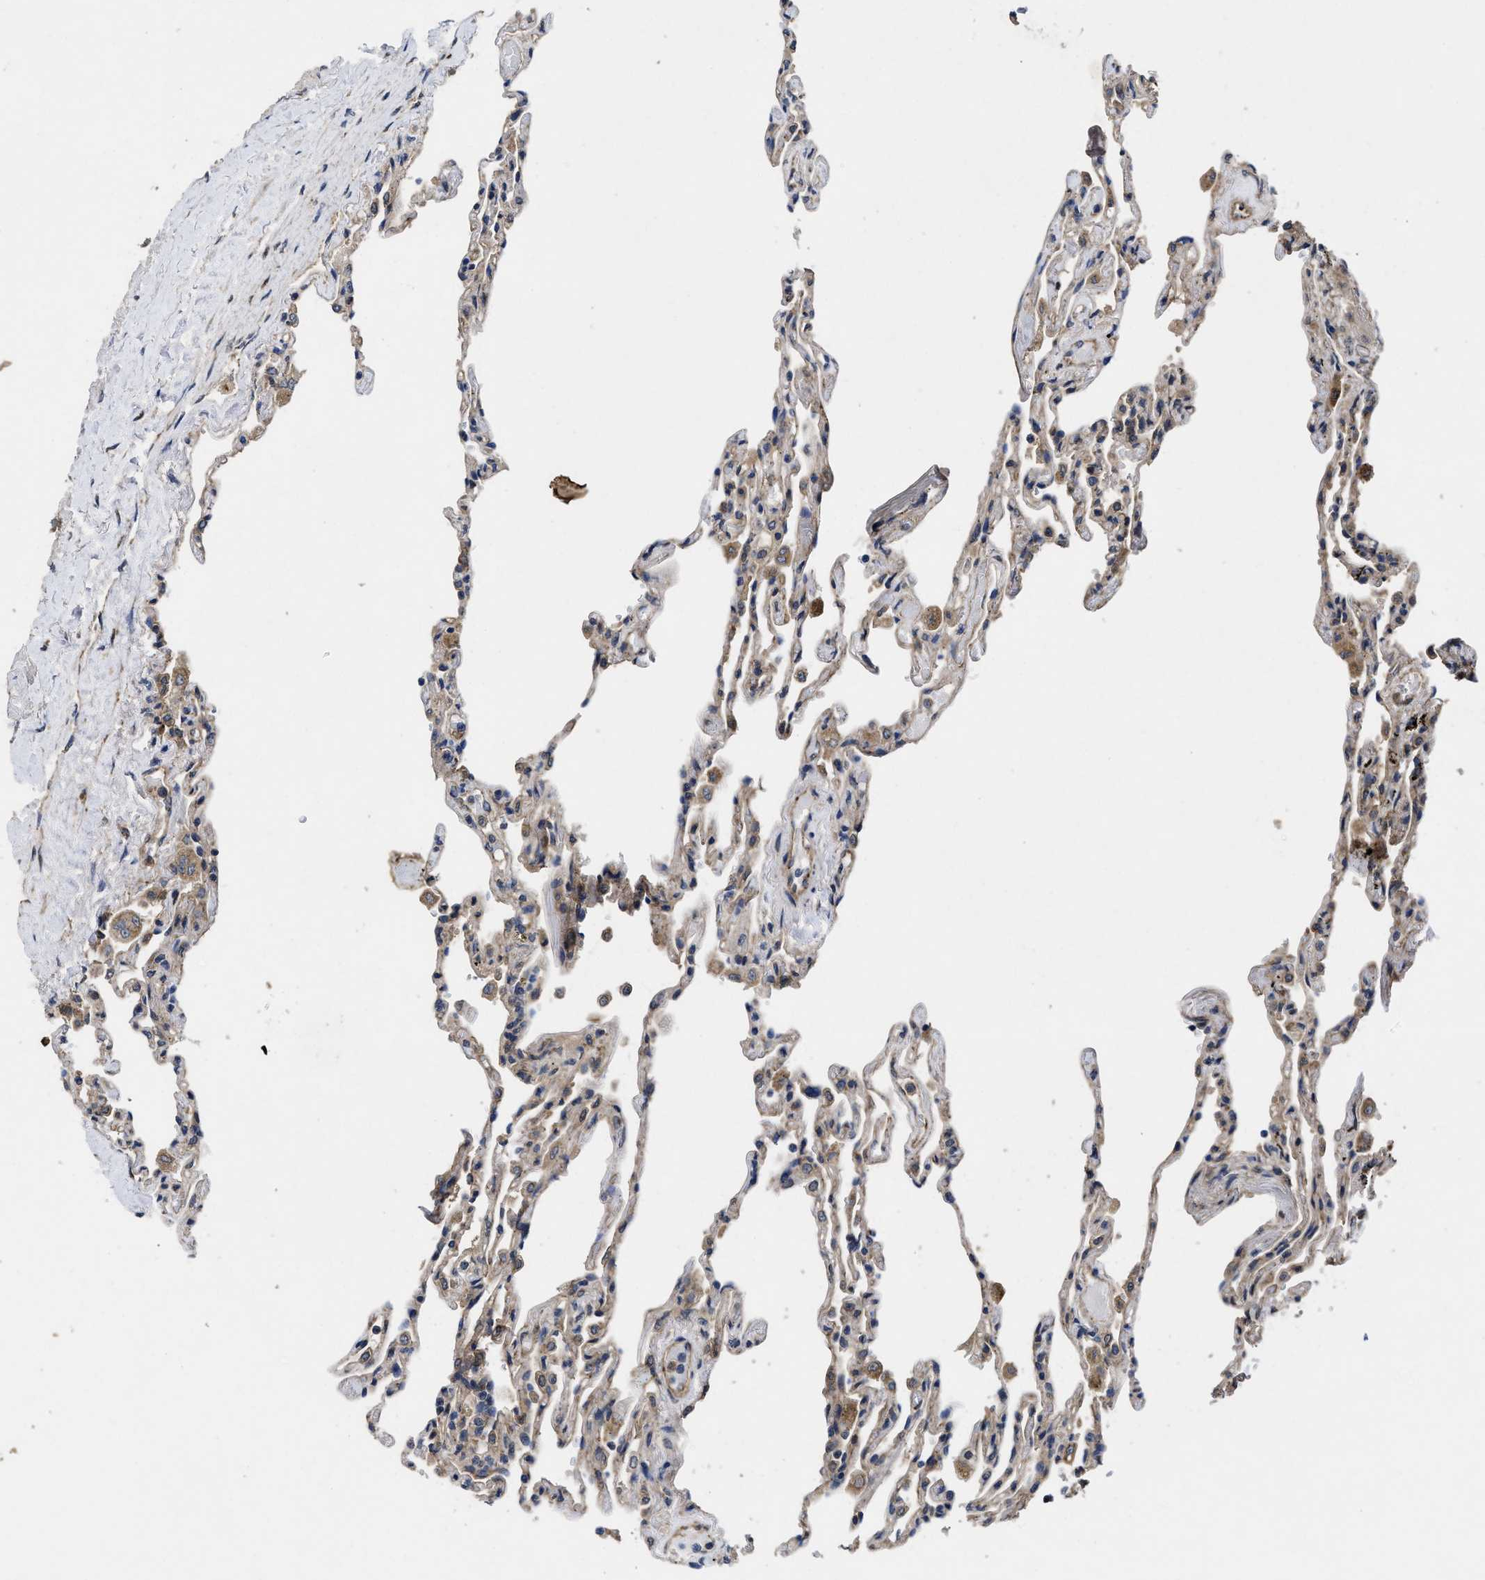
{"staining": {"intensity": "weak", "quantity": "25%-75%", "location": "cytoplasmic/membranous"}, "tissue": "lung", "cell_type": "Alveolar cells", "image_type": "normal", "snomed": [{"axis": "morphology", "description": "Normal tissue, NOS"}, {"axis": "topography", "description": "Lung"}], "caption": "Human lung stained for a protein (brown) shows weak cytoplasmic/membranous positive expression in approximately 25%-75% of alveolar cells.", "gene": "PKD2", "patient": {"sex": "male", "age": 59}}